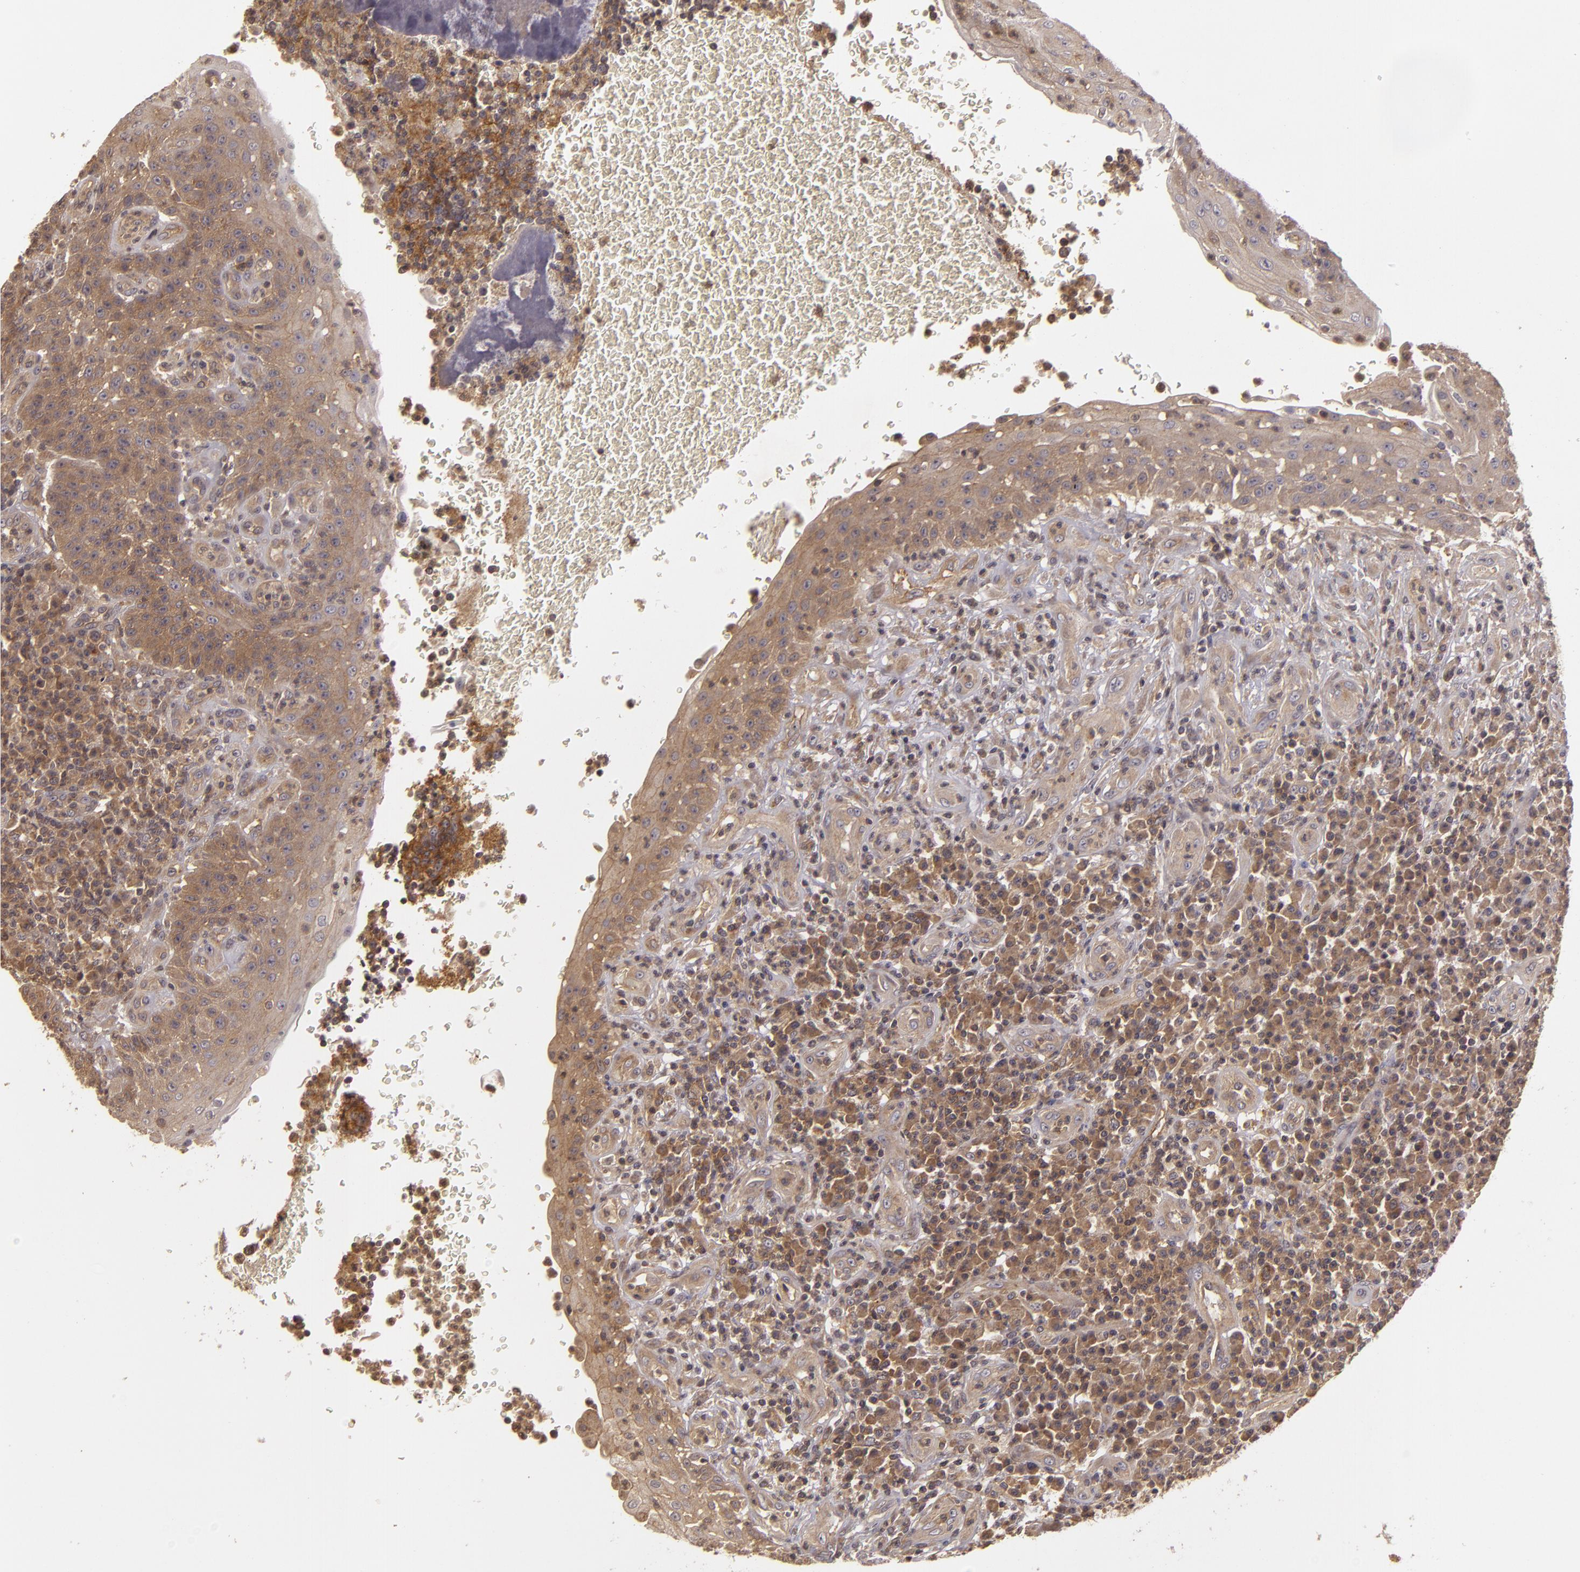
{"staining": {"intensity": "strong", "quantity": ">75%", "location": "cytoplasmic/membranous"}, "tissue": "tonsil", "cell_type": "Germinal center cells", "image_type": "normal", "snomed": [{"axis": "morphology", "description": "Normal tissue, NOS"}, {"axis": "topography", "description": "Tonsil"}], "caption": "IHC of benign tonsil reveals high levels of strong cytoplasmic/membranous staining in about >75% of germinal center cells.", "gene": "HRAS", "patient": {"sex": "female", "age": 40}}